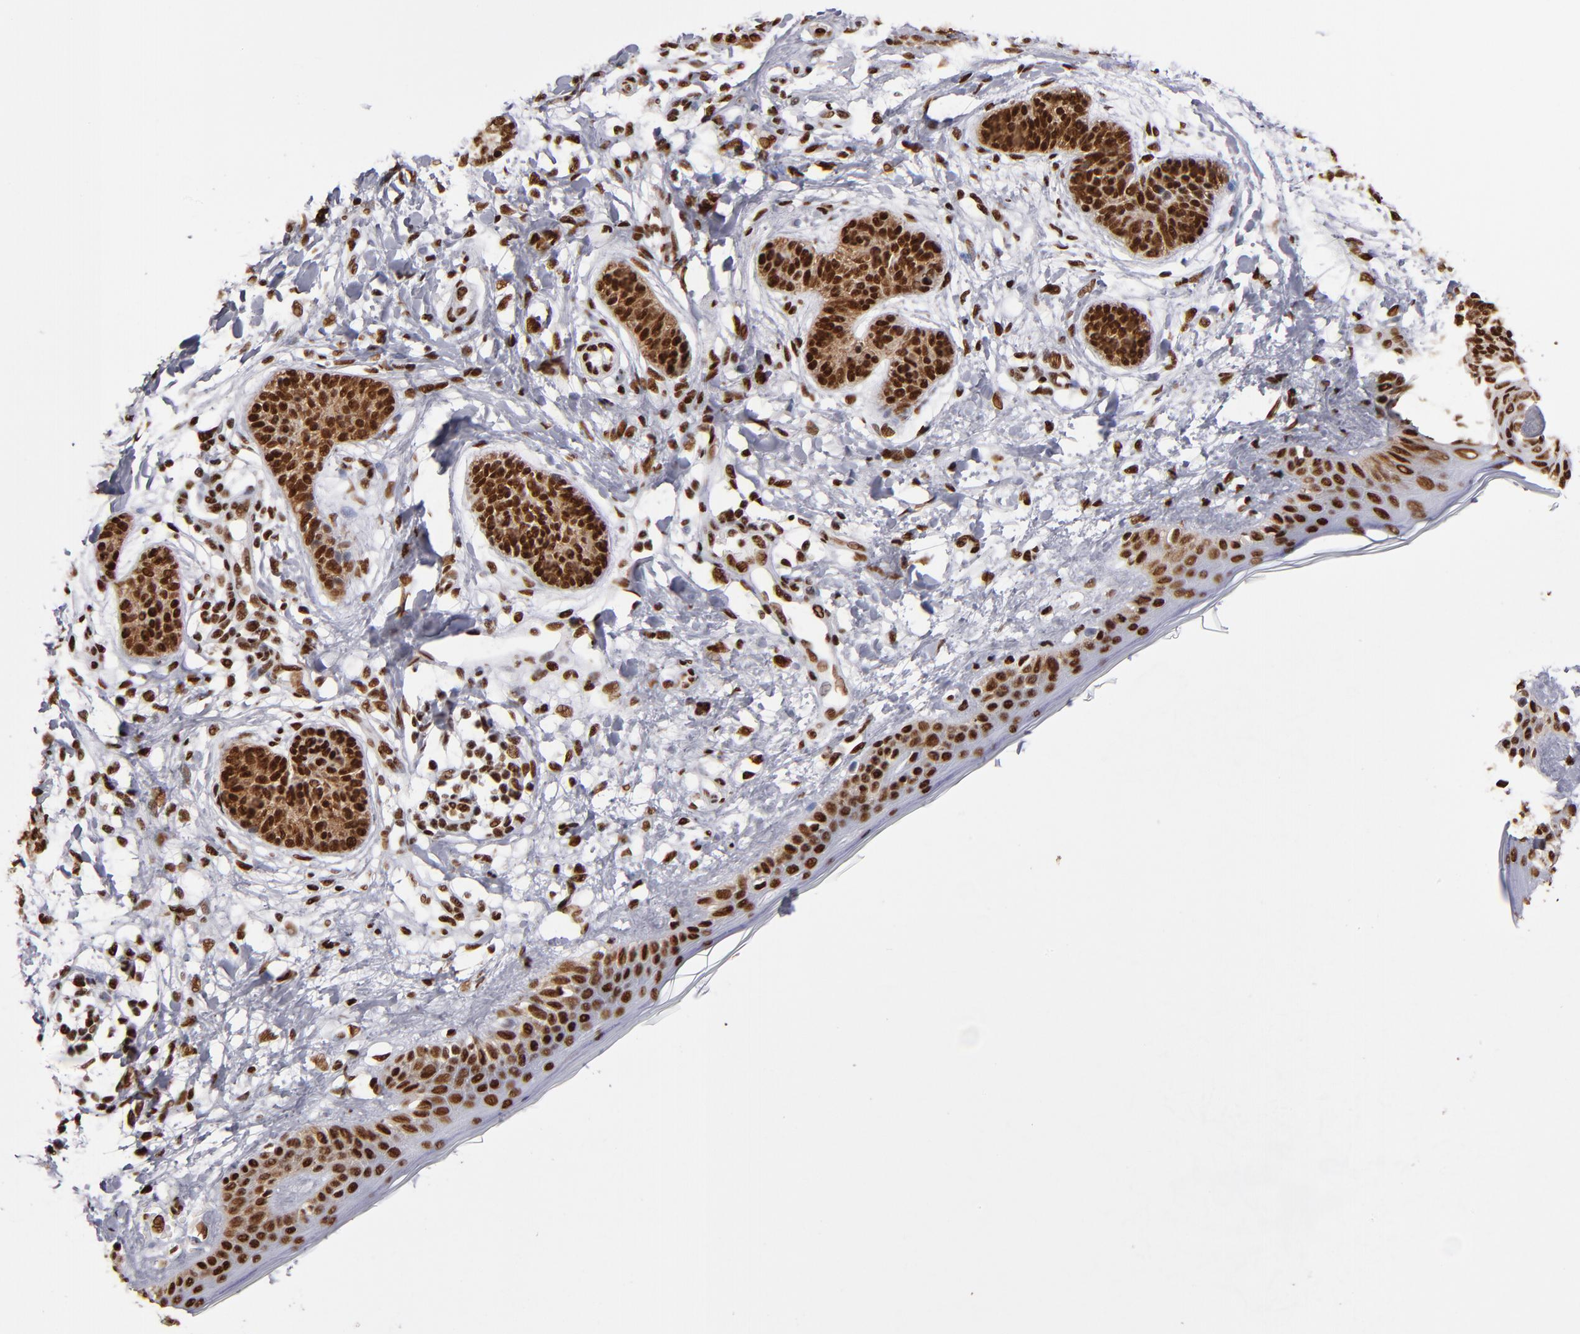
{"staining": {"intensity": "strong", "quantity": ">75%", "location": "nuclear"}, "tissue": "skin cancer", "cell_type": "Tumor cells", "image_type": "cancer", "snomed": [{"axis": "morphology", "description": "Normal tissue, NOS"}, {"axis": "morphology", "description": "Basal cell carcinoma"}, {"axis": "topography", "description": "Skin"}], "caption": "Skin cancer (basal cell carcinoma) tissue demonstrates strong nuclear staining in about >75% of tumor cells (DAB (3,3'-diaminobenzidine) IHC, brown staining for protein, blue staining for nuclei).", "gene": "MRE11", "patient": {"sex": "male", "age": 63}}